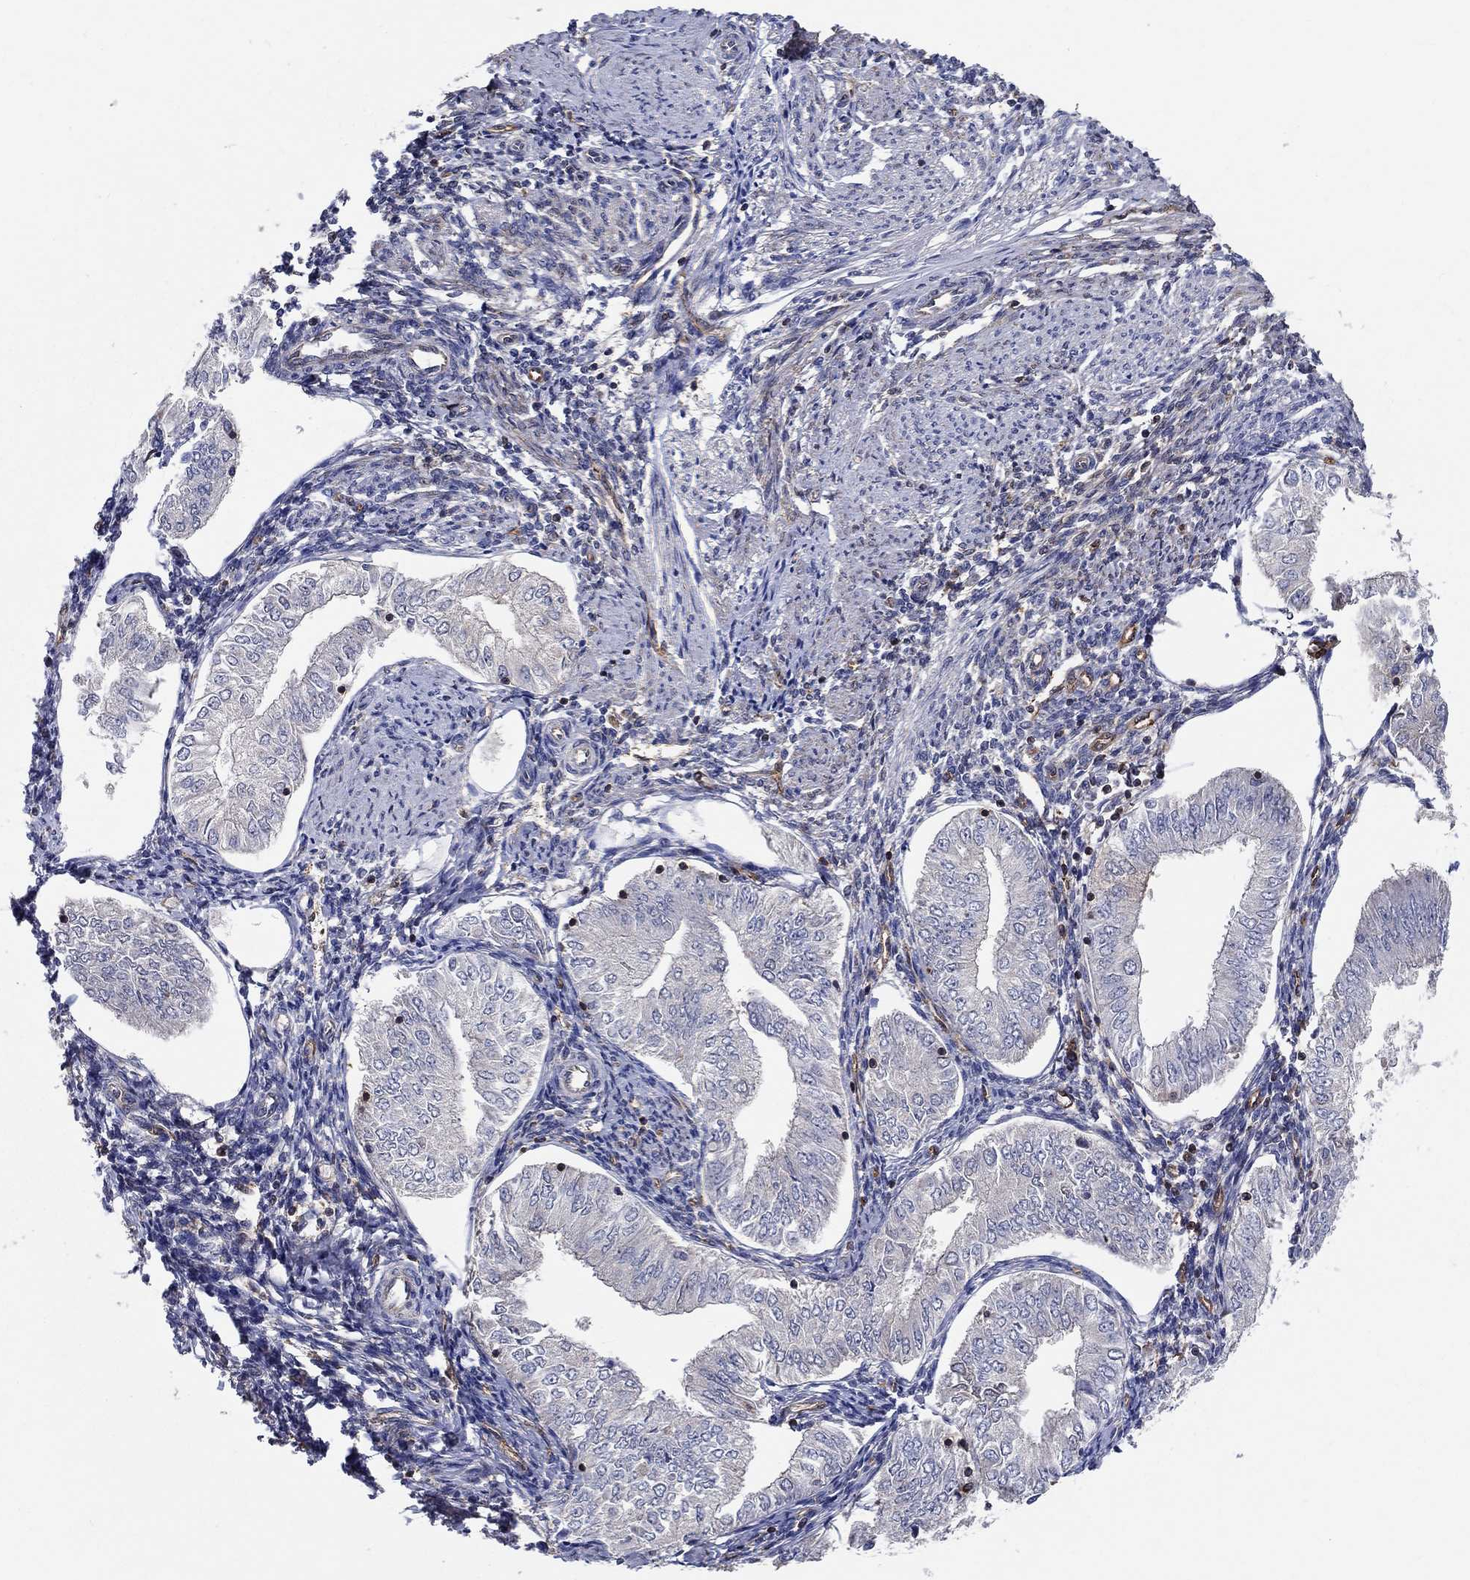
{"staining": {"intensity": "negative", "quantity": "none", "location": "none"}, "tissue": "endometrial cancer", "cell_type": "Tumor cells", "image_type": "cancer", "snomed": [{"axis": "morphology", "description": "Adenocarcinoma, NOS"}, {"axis": "topography", "description": "Endometrium"}], "caption": "Tumor cells show no significant expression in adenocarcinoma (endometrial).", "gene": "AGFG2", "patient": {"sex": "female", "age": 53}}